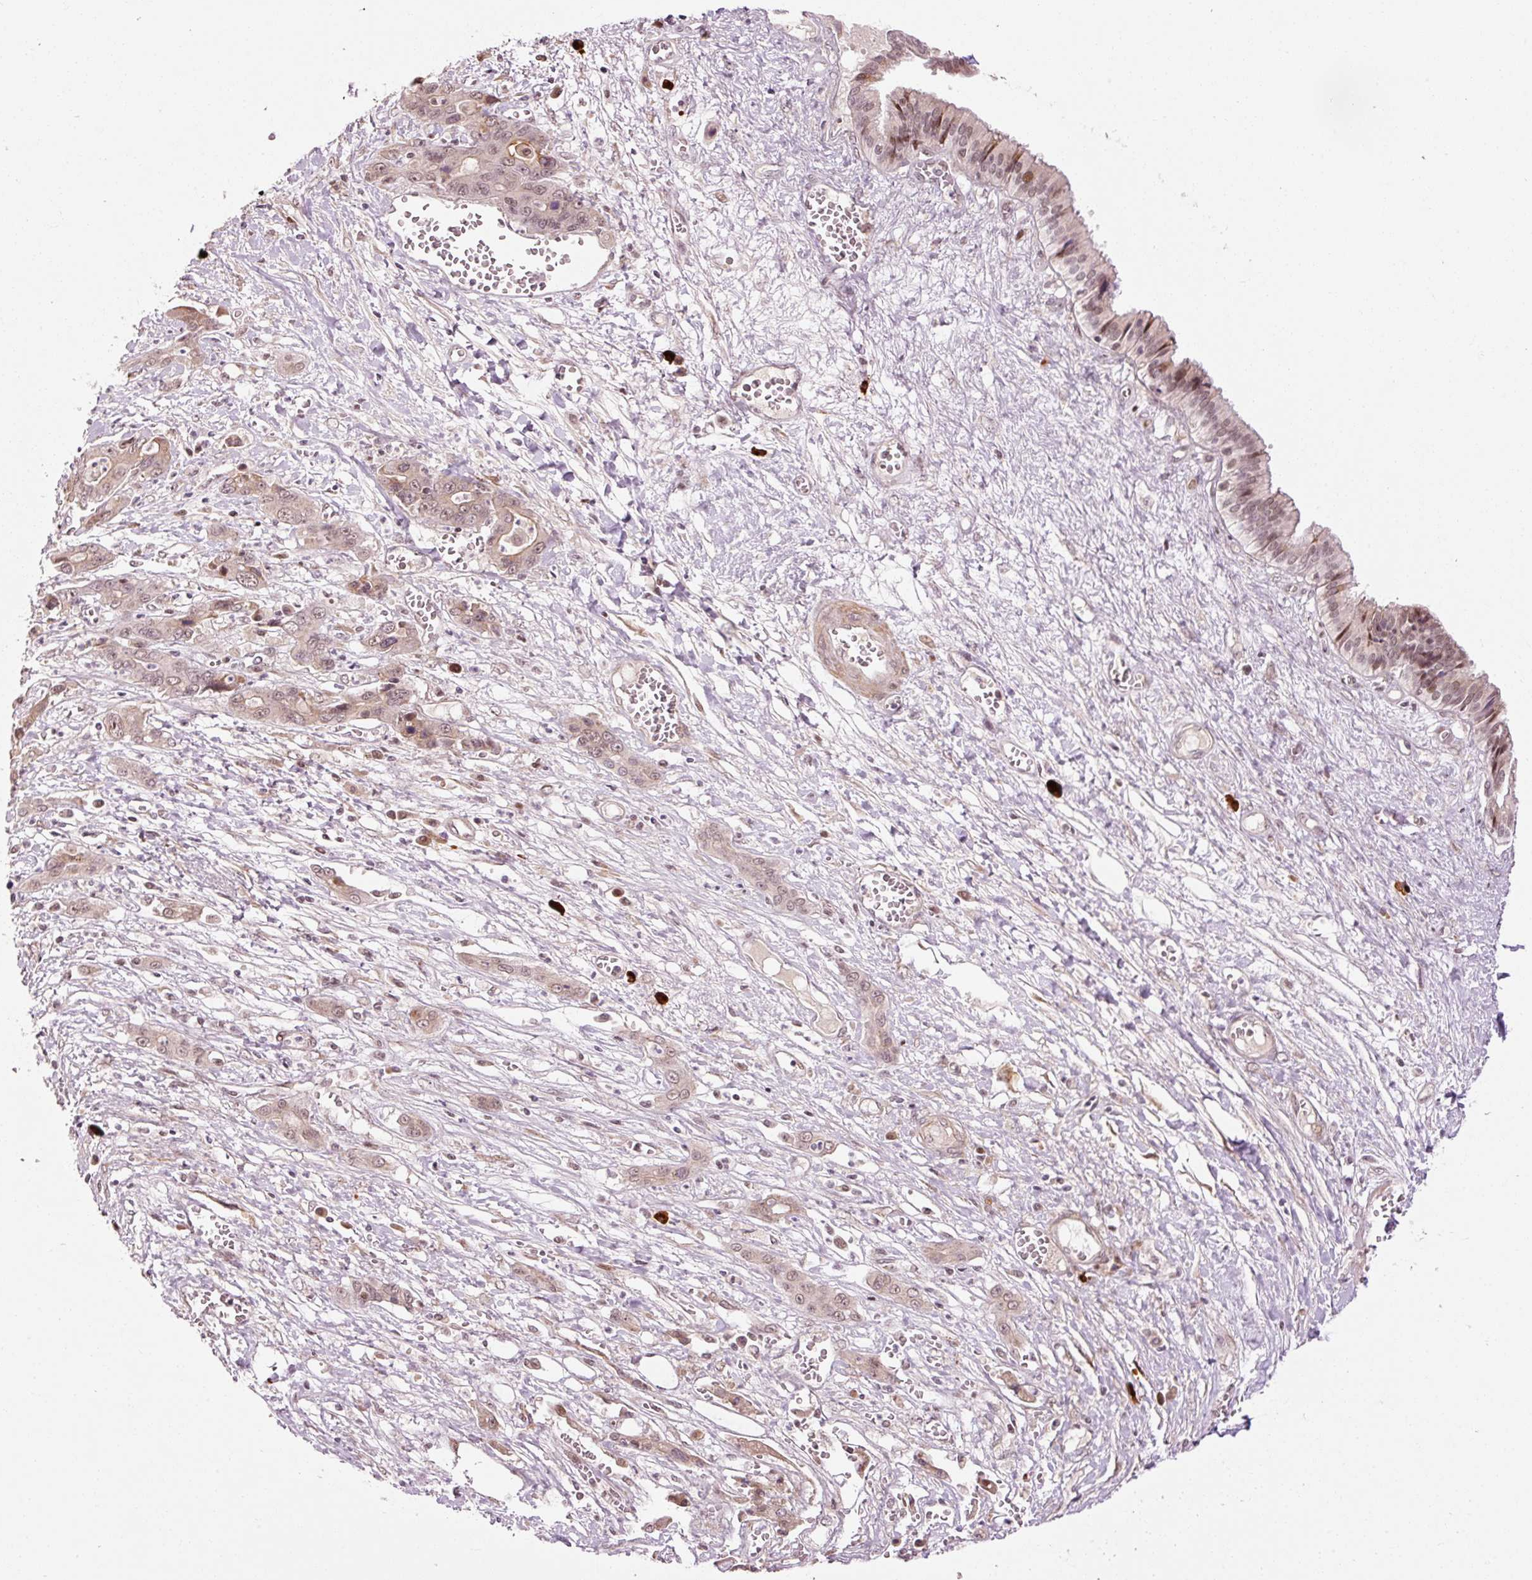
{"staining": {"intensity": "weak", "quantity": "25%-75%", "location": "nuclear"}, "tissue": "liver cancer", "cell_type": "Tumor cells", "image_type": "cancer", "snomed": [{"axis": "morphology", "description": "Cholangiocarcinoma"}, {"axis": "topography", "description": "Liver"}], "caption": "IHC of human liver cancer (cholangiocarcinoma) demonstrates low levels of weak nuclear positivity in about 25%-75% of tumor cells.", "gene": "ANKRD20A1", "patient": {"sex": "male", "age": 67}}